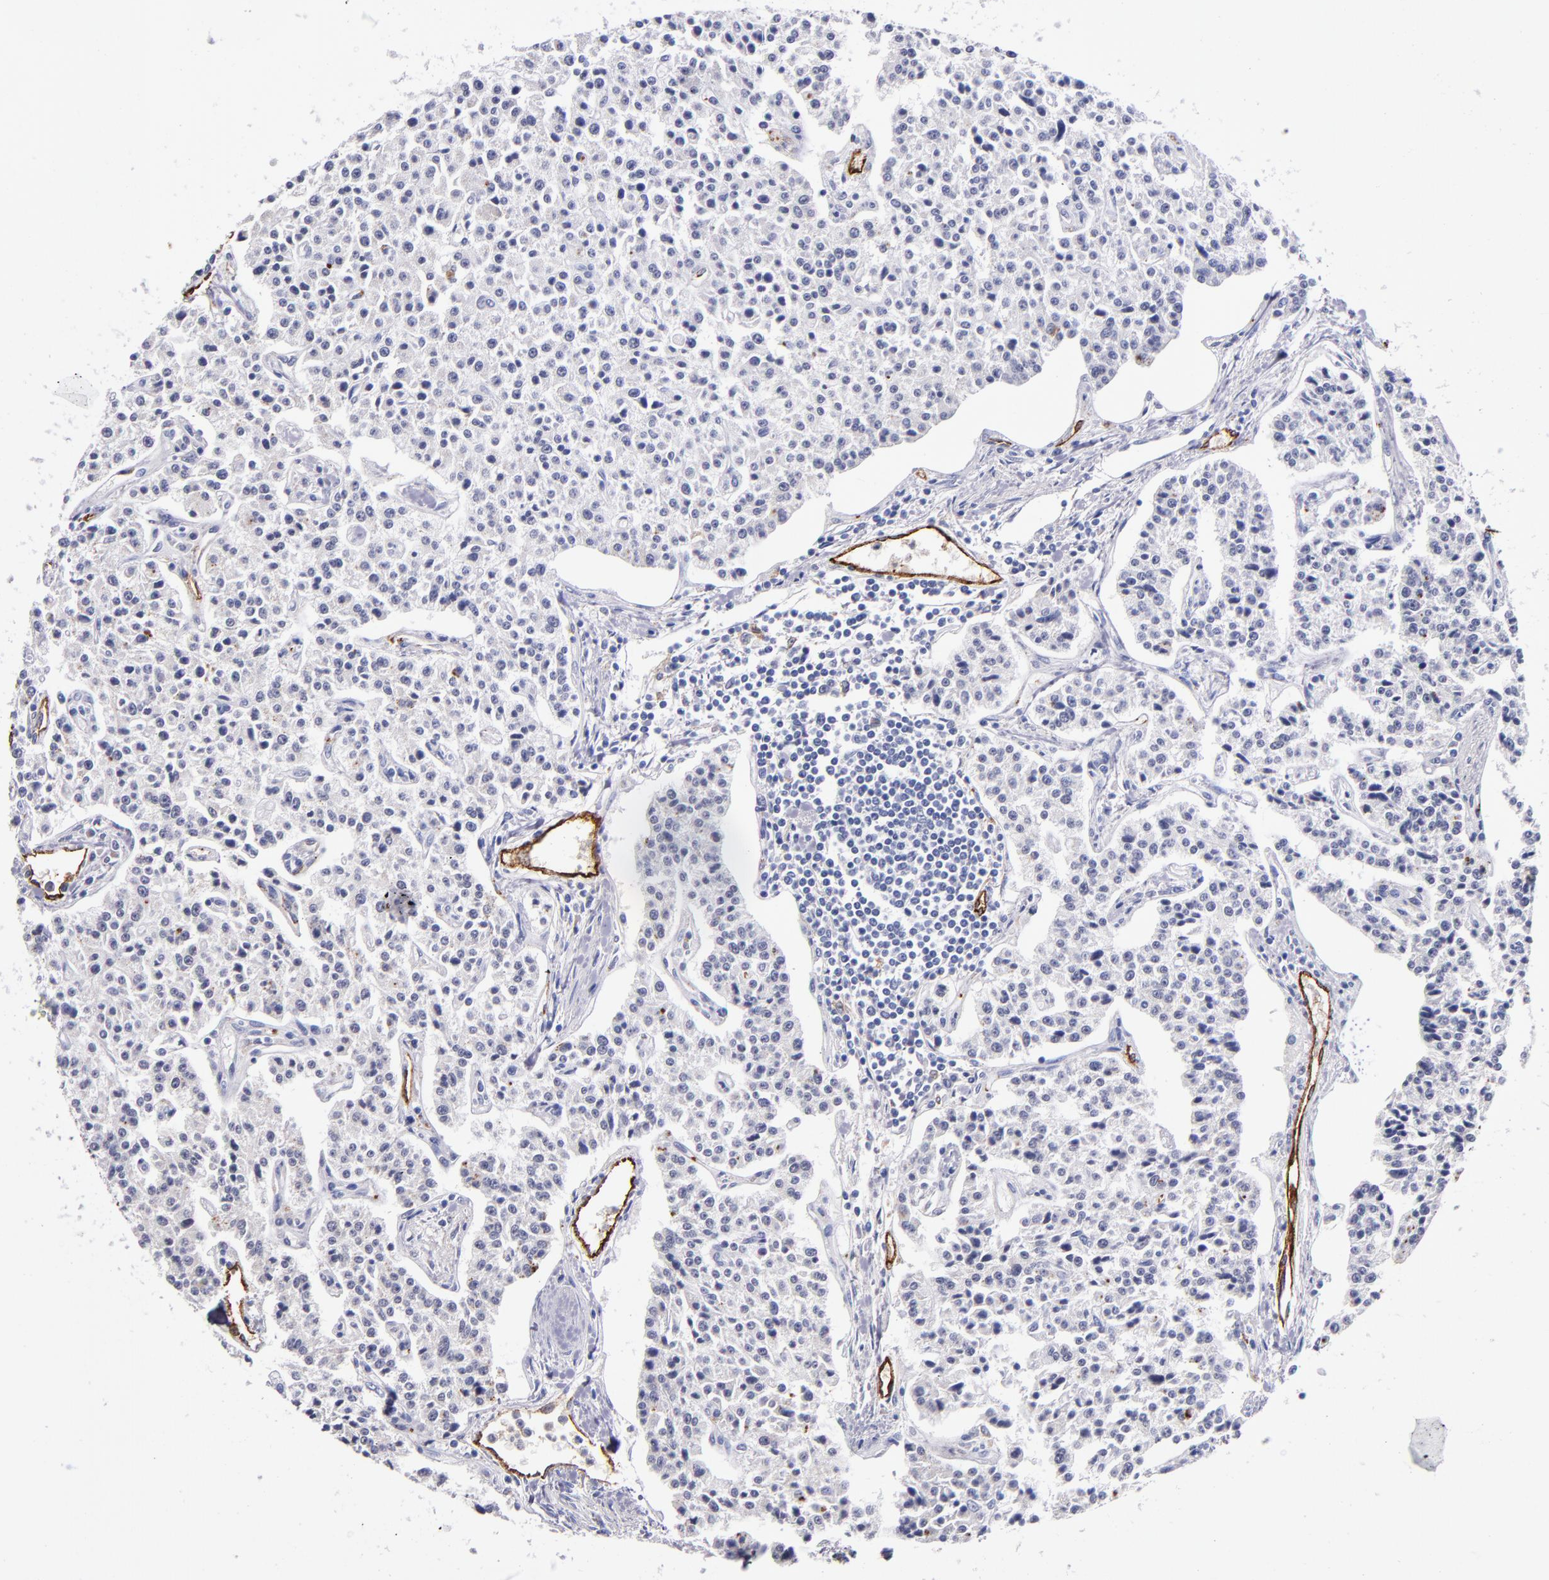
{"staining": {"intensity": "negative", "quantity": "none", "location": "none"}, "tissue": "carcinoid", "cell_type": "Tumor cells", "image_type": "cancer", "snomed": [{"axis": "morphology", "description": "Carcinoid, malignant, NOS"}, {"axis": "topography", "description": "Stomach"}], "caption": "DAB immunohistochemical staining of carcinoid displays no significant positivity in tumor cells.", "gene": "SELP", "patient": {"sex": "female", "age": 76}}